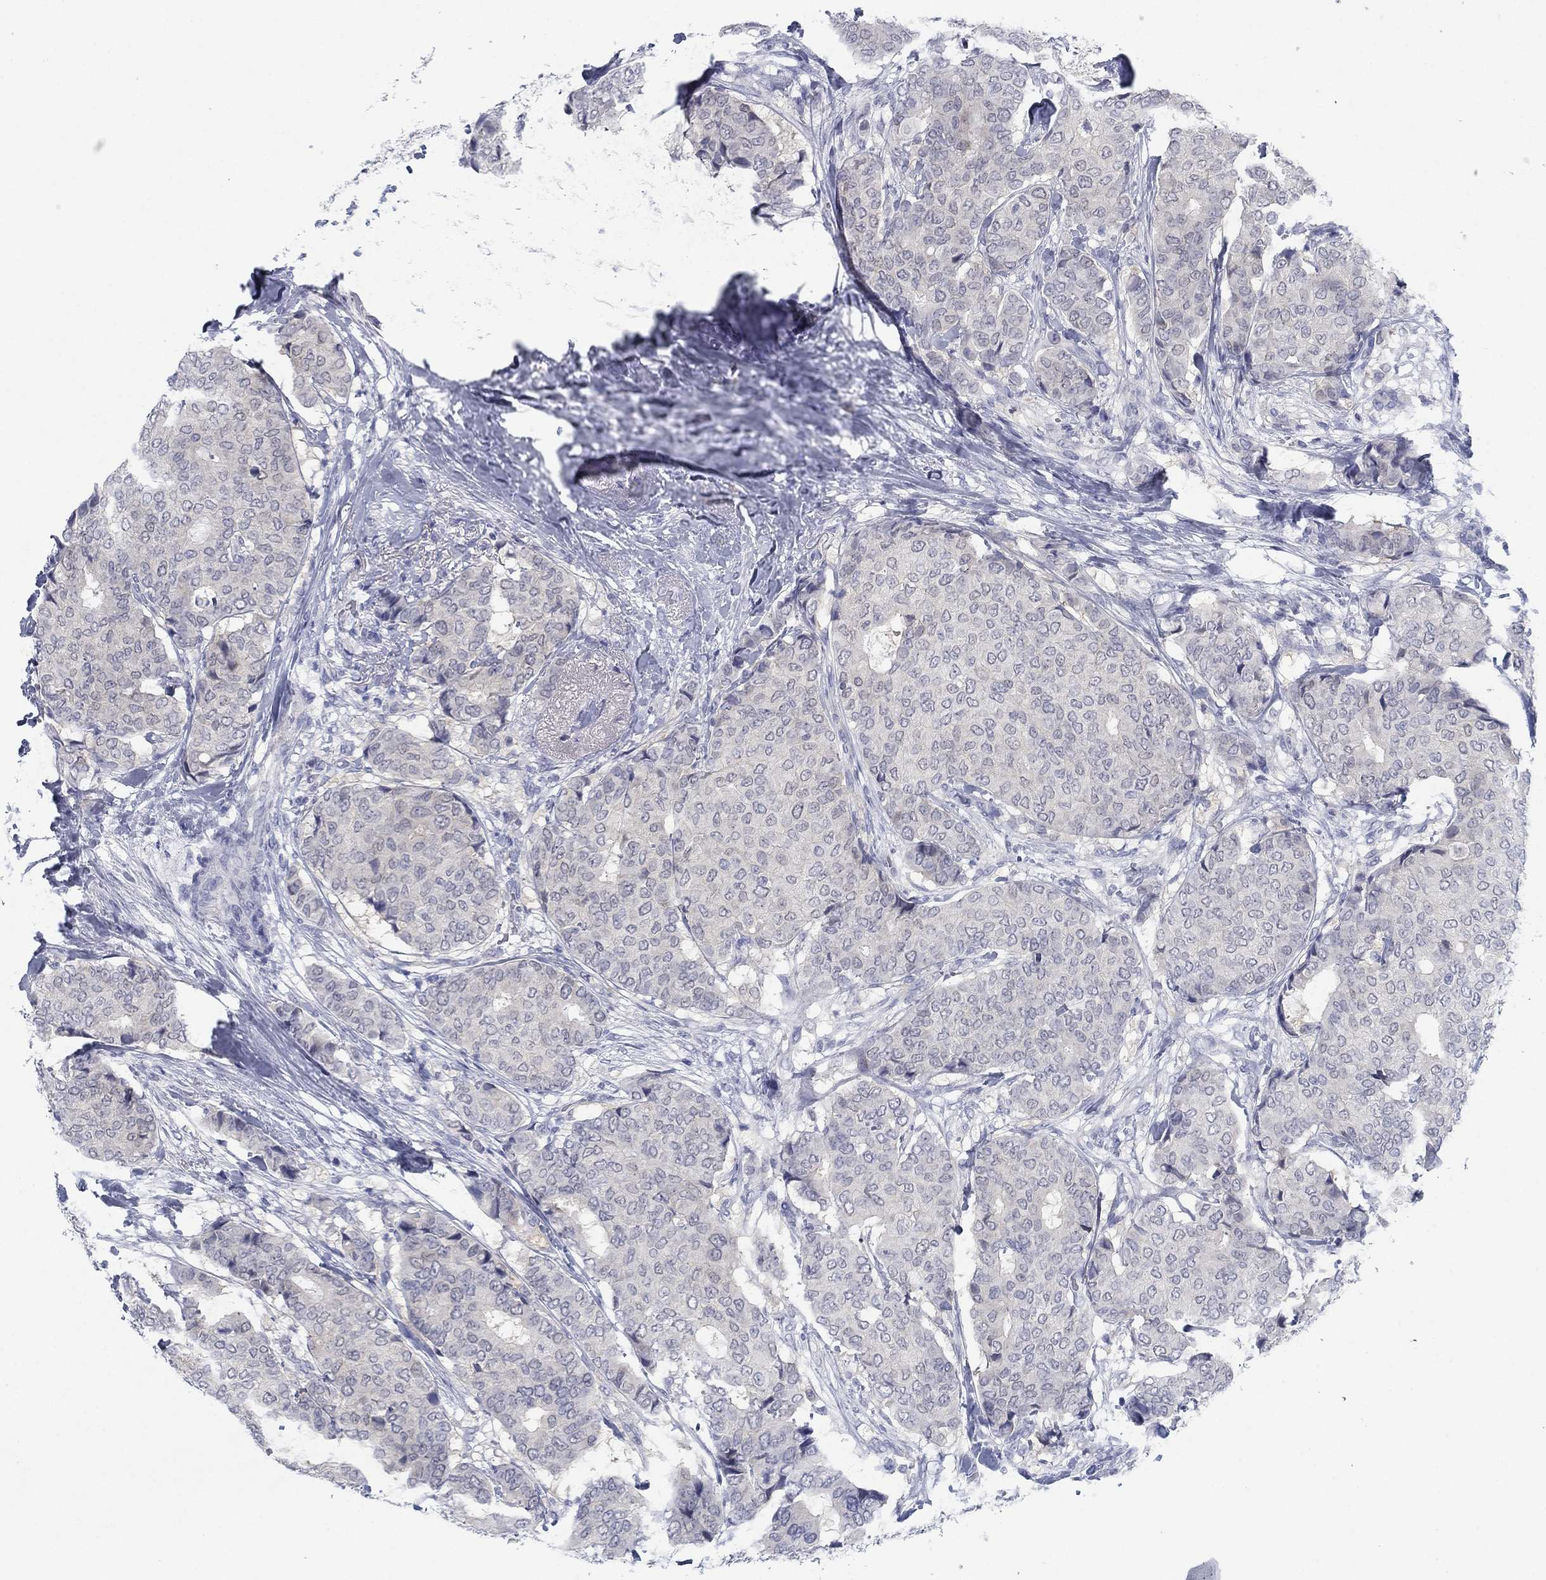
{"staining": {"intensity": "negative", "quantity": "none", "location": "none"}, "tissue": "breast cancer", "cell_type": "Tumor cells", "image_type": "cancer", "snomed": [{"axis": "morphology", "description": "Duct carcinoma"}, {"axis": "topography", "description": "Breast"}], "caption": "The image exhibits no significant expression in tumor cells of intraductal carcinoma (breast). (DAB immunohistochemistry (IHC), high magnification).", "gene": "DNAL1", "patient": {"sex": "female", "age": 75}}